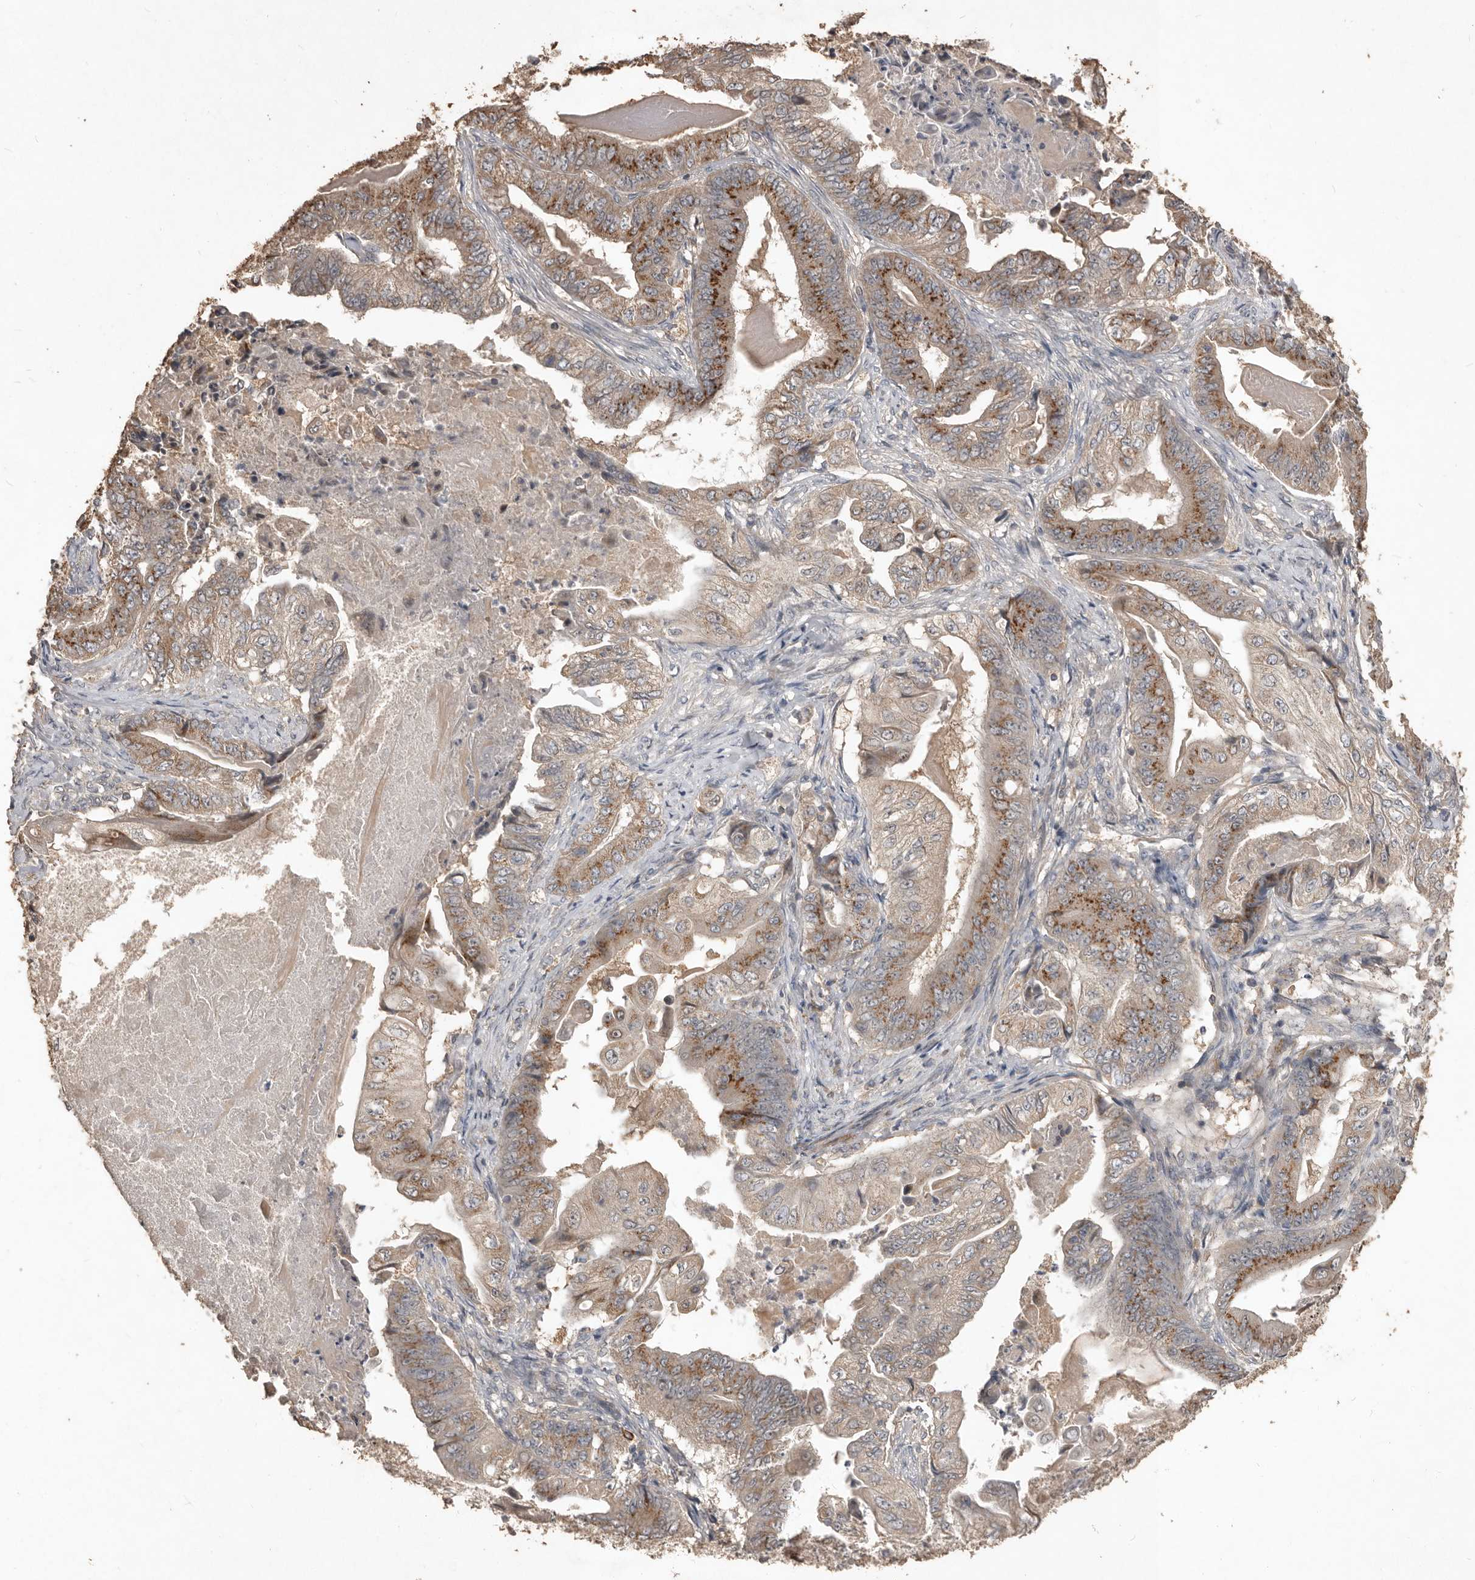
{"staining": {"intensity": "moderate", "quantity": ">75%", "location": "cytoplasmic/membranous"}, "tissue": "stomach cancer", "cell_type": "Tumor cells", "image_type": "cancer", "snomed": [{"axis": "morphology", "description": "Adenocarcinoma, NOS"}, {"axis": "topography", "description": "Stomach"}], "caption": "An IHC image of neoplastic tissue is shown. Protein staining in brown highlights moderate cytoplasmic/membranous positivity in adenocarcinoma (stomach) within tumor cells. (DAB = brown stain, brightfield microscopy at high magnification).", "gene": "BAMBI", "patient": {"sex": "female", "age": 73}}